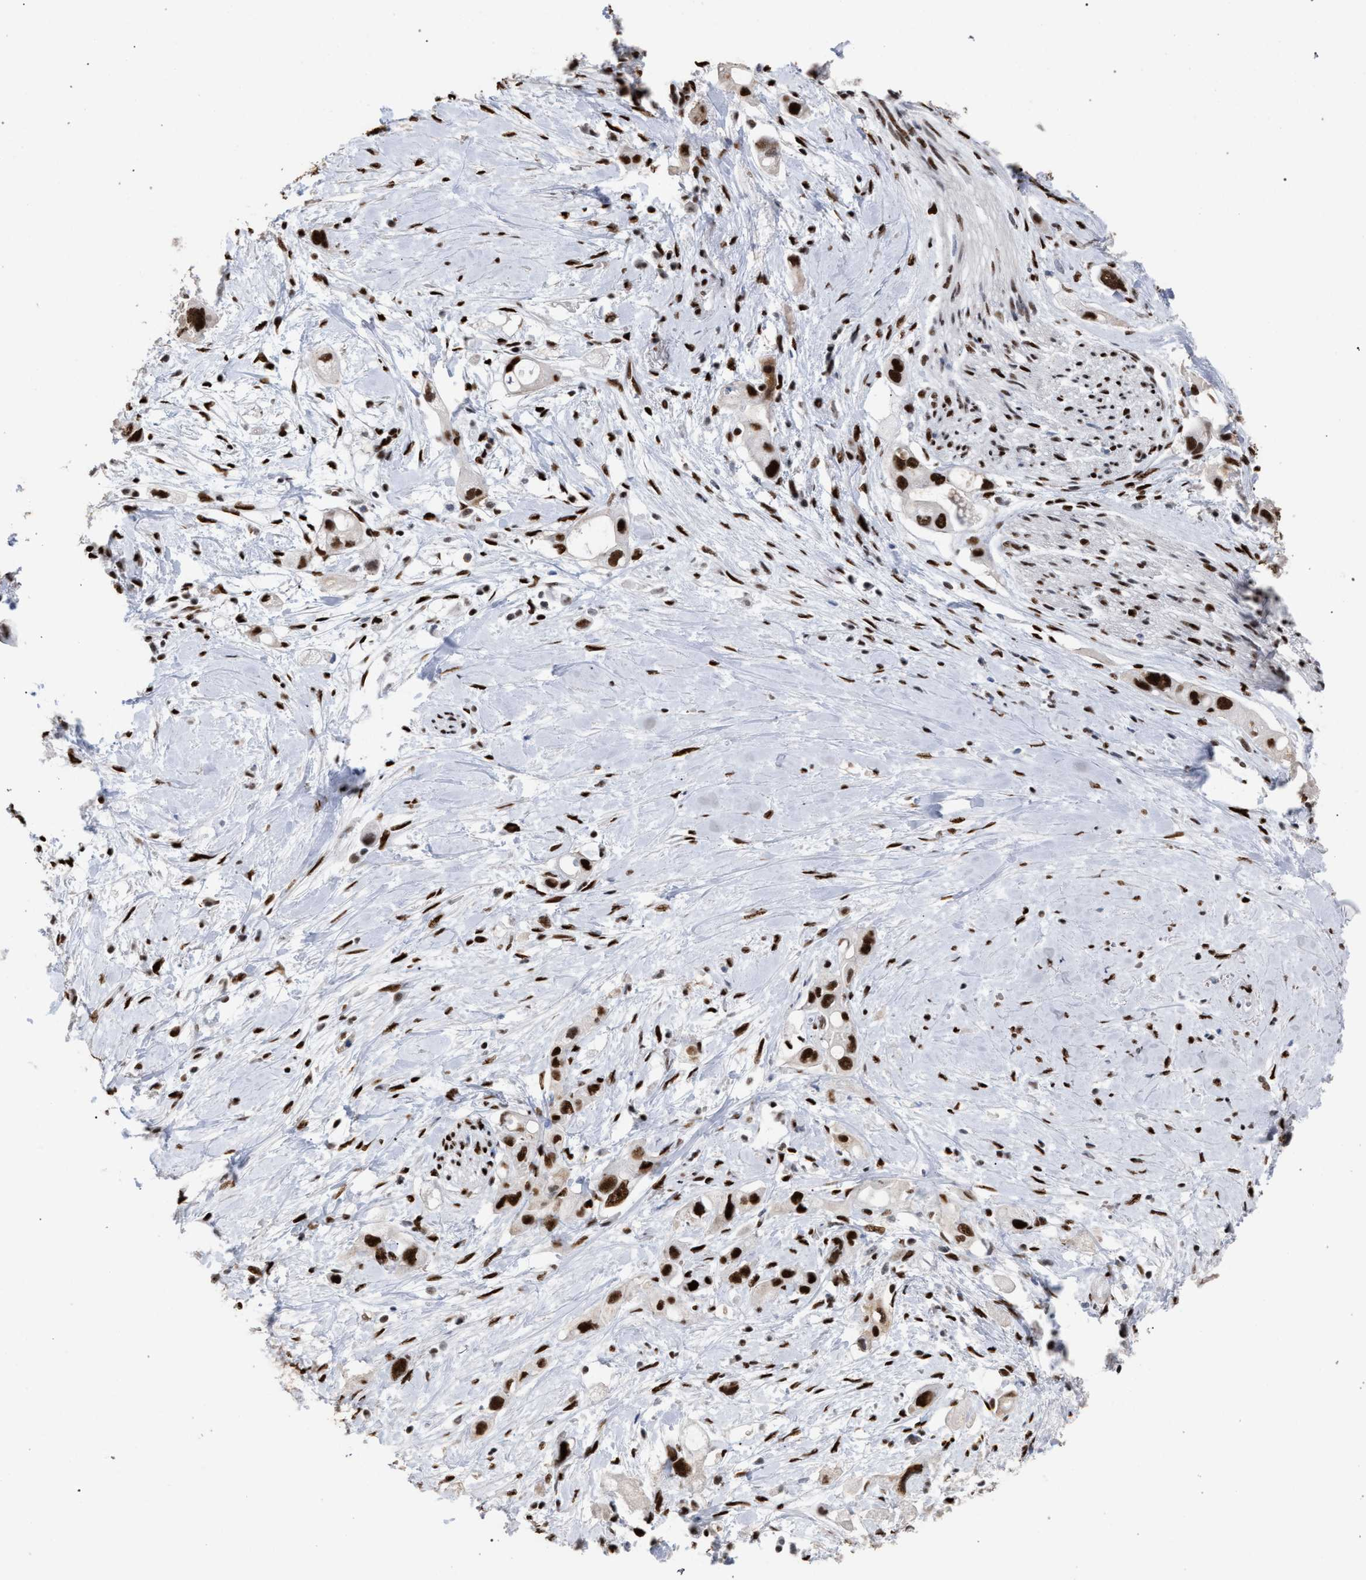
{"staining": {"intensity": "strong", "quantity": ">75%", "location": "nuclear"}, "tissue": "pancreatic cancer", "cell_type": "Tumor cells", "image_type": "cancer", "snomed": [{"axis": "morphology", "description": "Adenocarcinoma, NOS"}, {"axis": "topography", "description": "Pancreas"}], "caption": "The image exhibits staining of pancreatic adenocarcinoma, revealing strong nuclear protein positivity (brown color) within tumor cells.", "gene": "TP53BP1", "patient": {"sex": "female", "age": 56}}